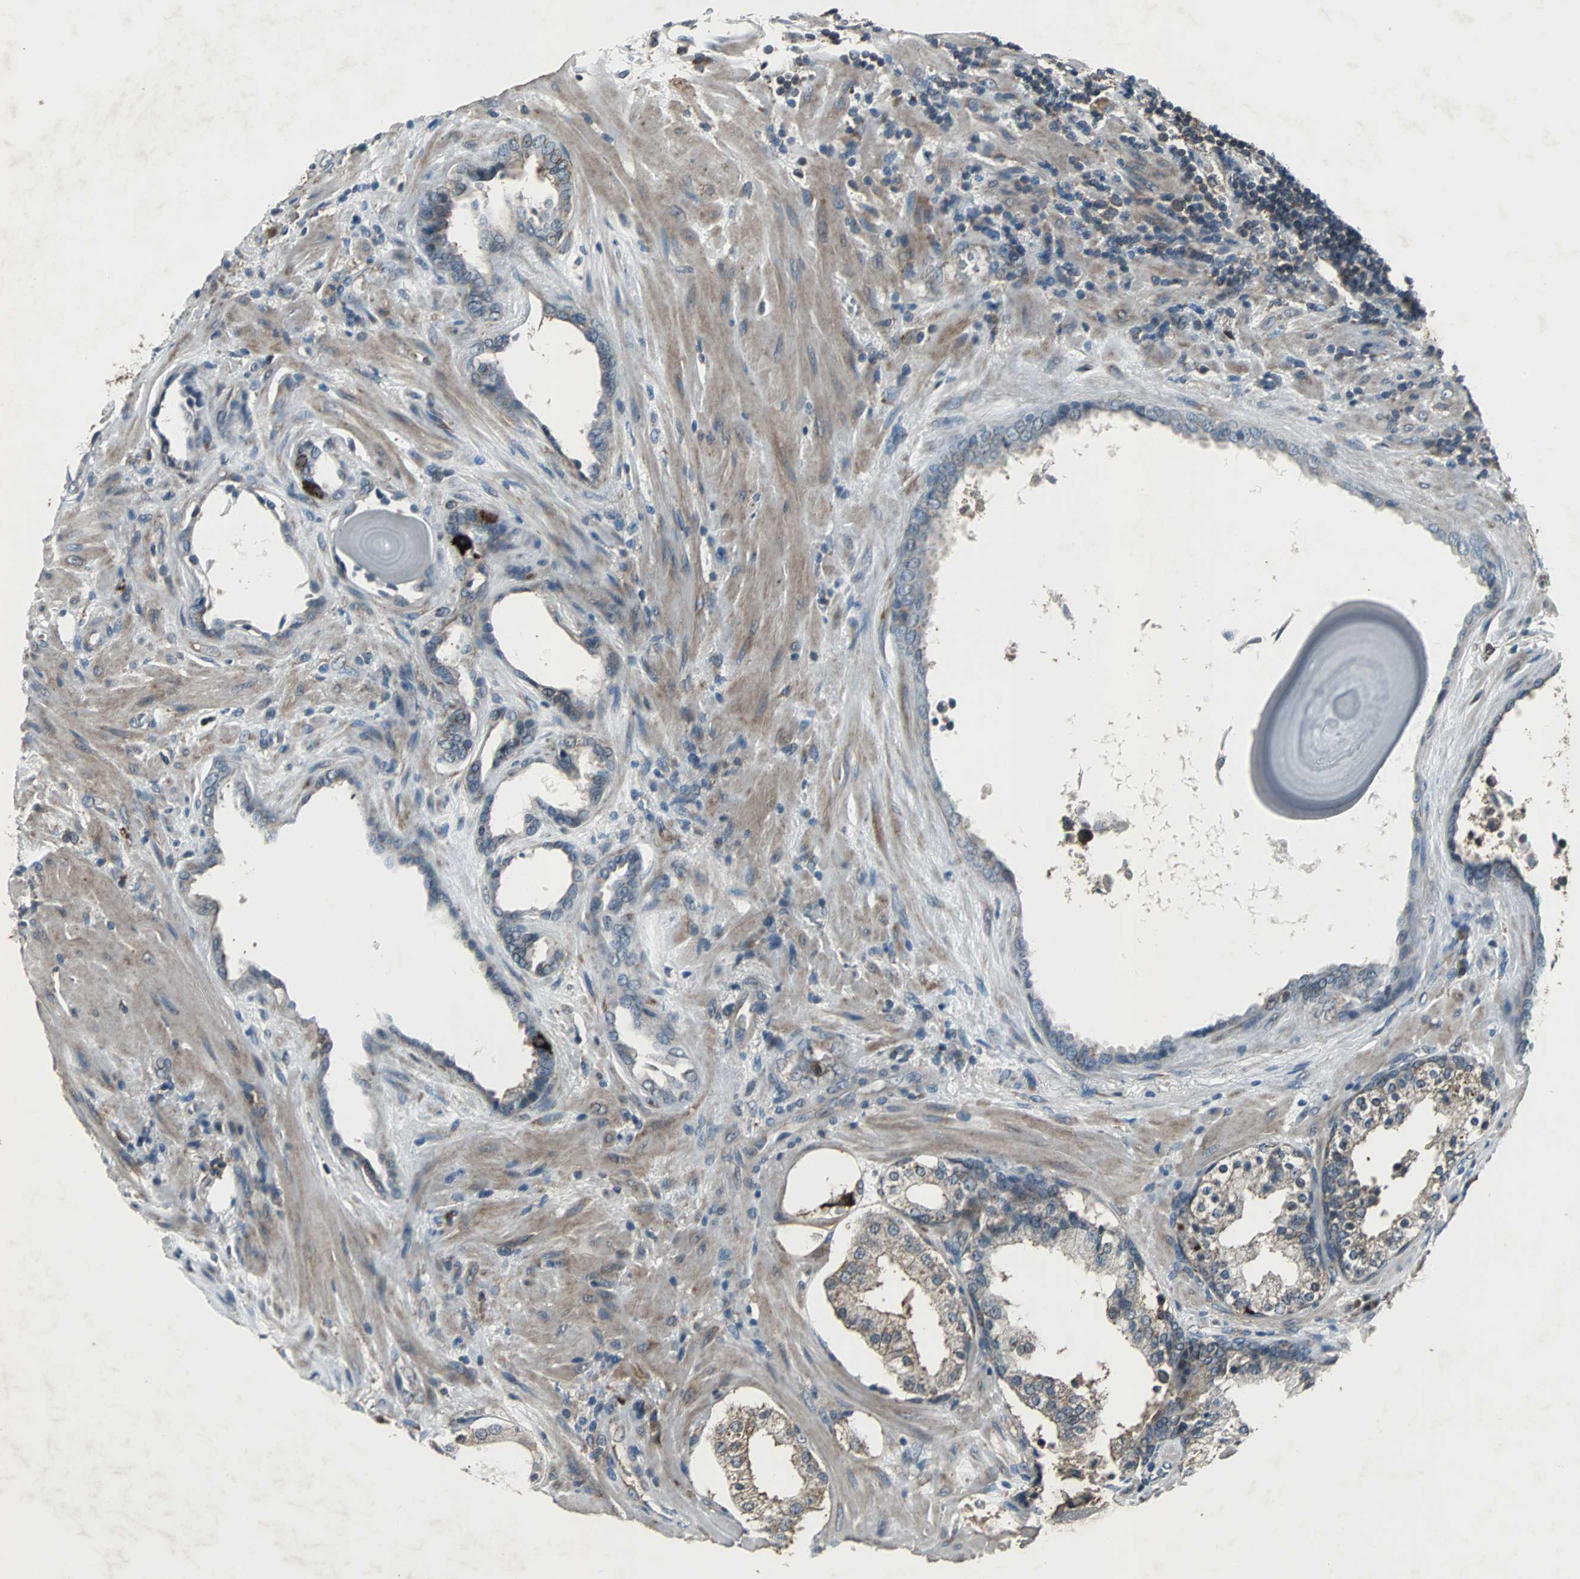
{"staining": {"intensity": "weak", "quantity": "25%-75%", "location": "cytoplasmic/membranous"}, "tissue": "prostate cancer", "cell_type": "Tumor cells", "image_type": "cancer", "snomed": [{"axis": "morphology", "description": "Adenocarcinoma, High grade"}, {"axis": "topography", "description": "Prostate"}], "caption": "Immunohistochemistry (IHC) (DAB) staining of human adenocarcinoma (high-grade) (prostate) exhibits weak cytoplasmic/membranous protein staining in approximately 25%-75% of tumor cells.", "gene": "SOS1", "patient": {"sex": "male", "age": 68}}